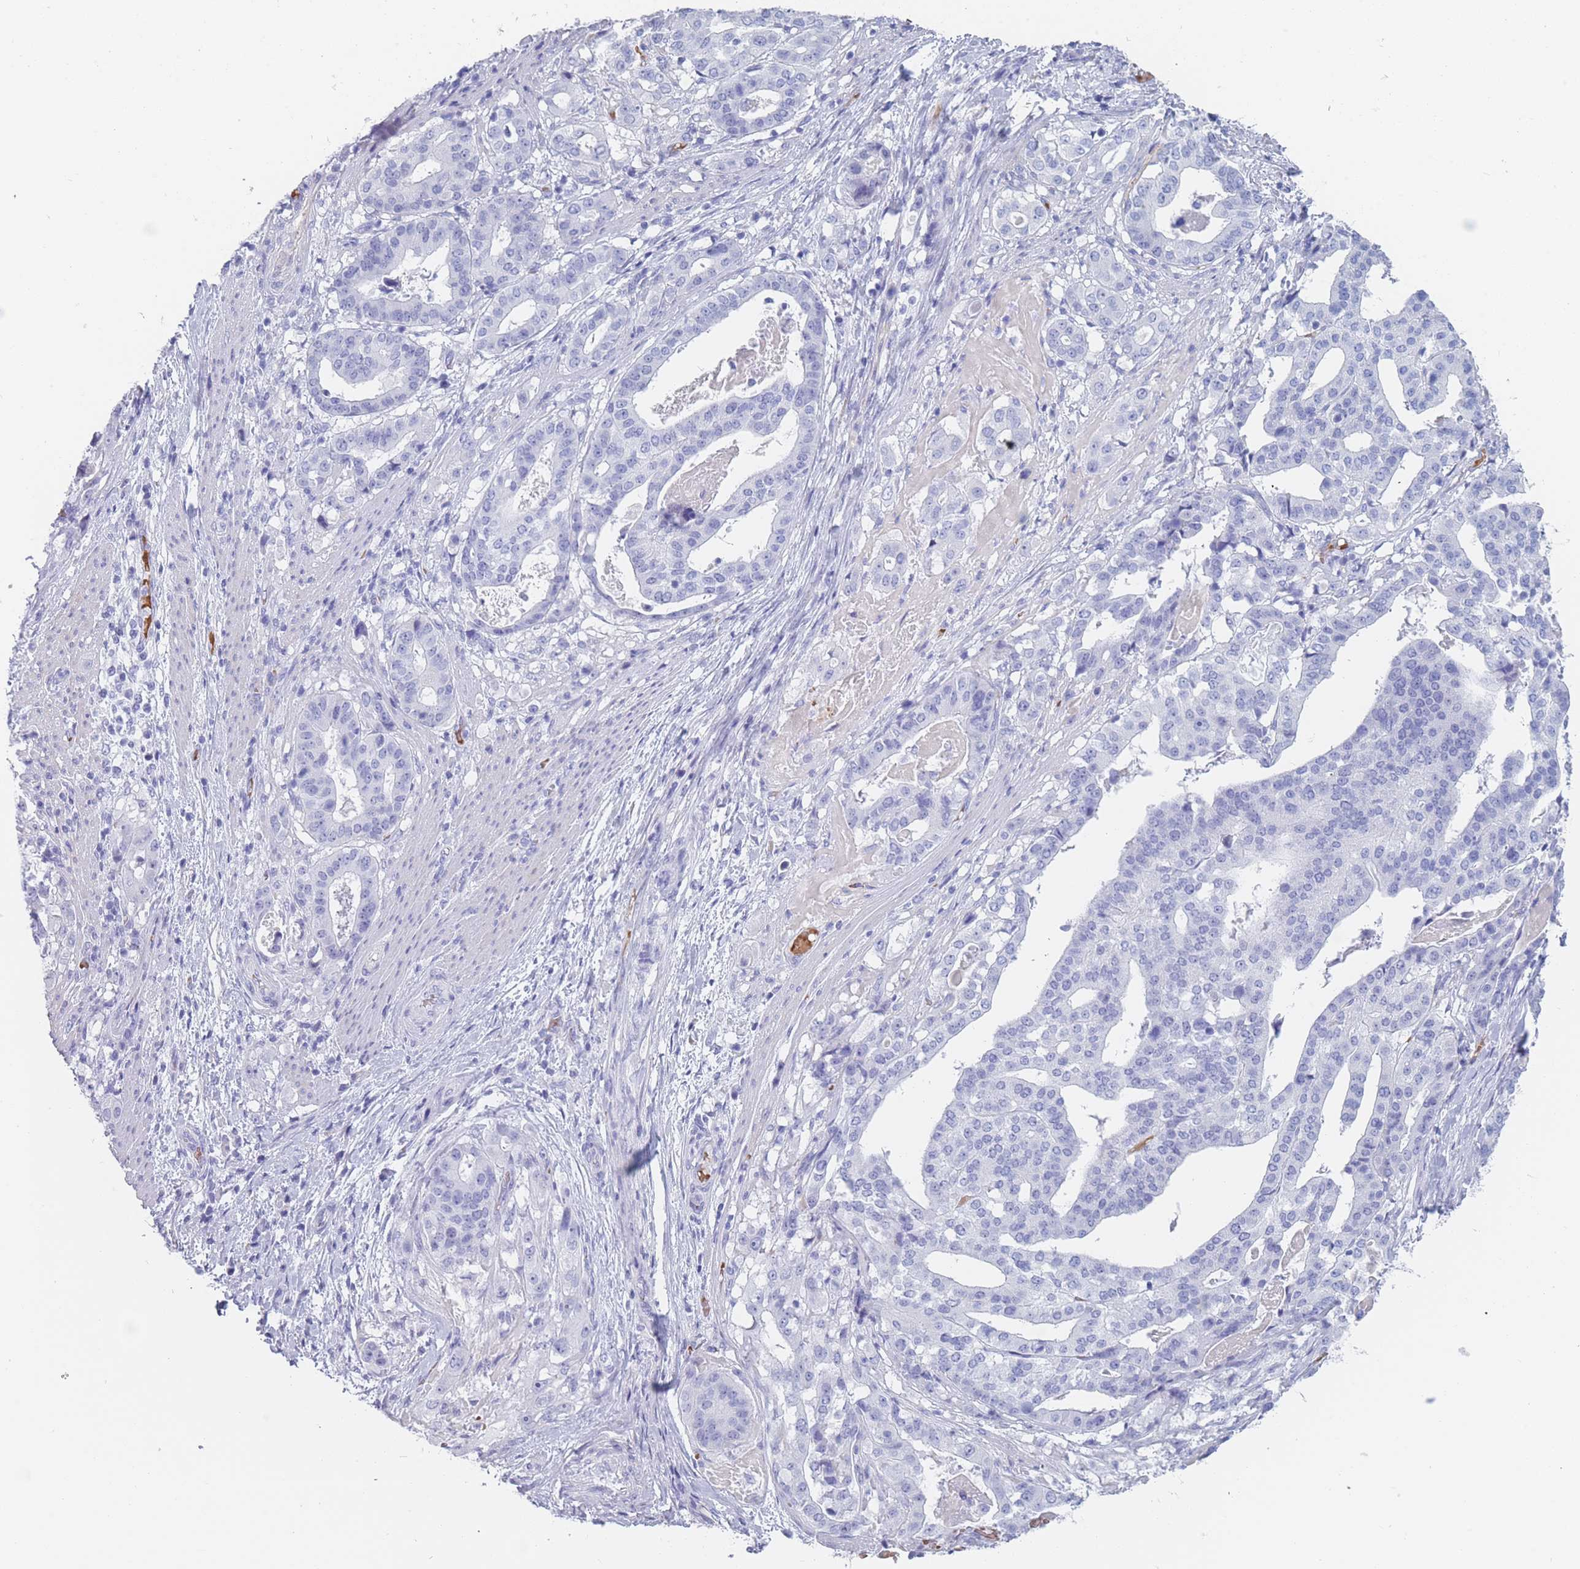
{"staining": {"intensity": "negative", "quantity": "none", "location": "none"}, "tissue": "stomach cancer", "cell_type": "Tumor cells", "image_type": "cancer", "snomed": [{"axis": "morphology", "description": "Adenocarcinoma, NOS"}, {"axis": "topography", "description": "Stomach"}], "caption": "An IHC photomicrograph of stomach adenocarcinoma is shown. There is no staining in tumor cells of stomach adenocarcinoma.", "gene": "OR5D16", "patient": {"sex": "male", "age": 48}}